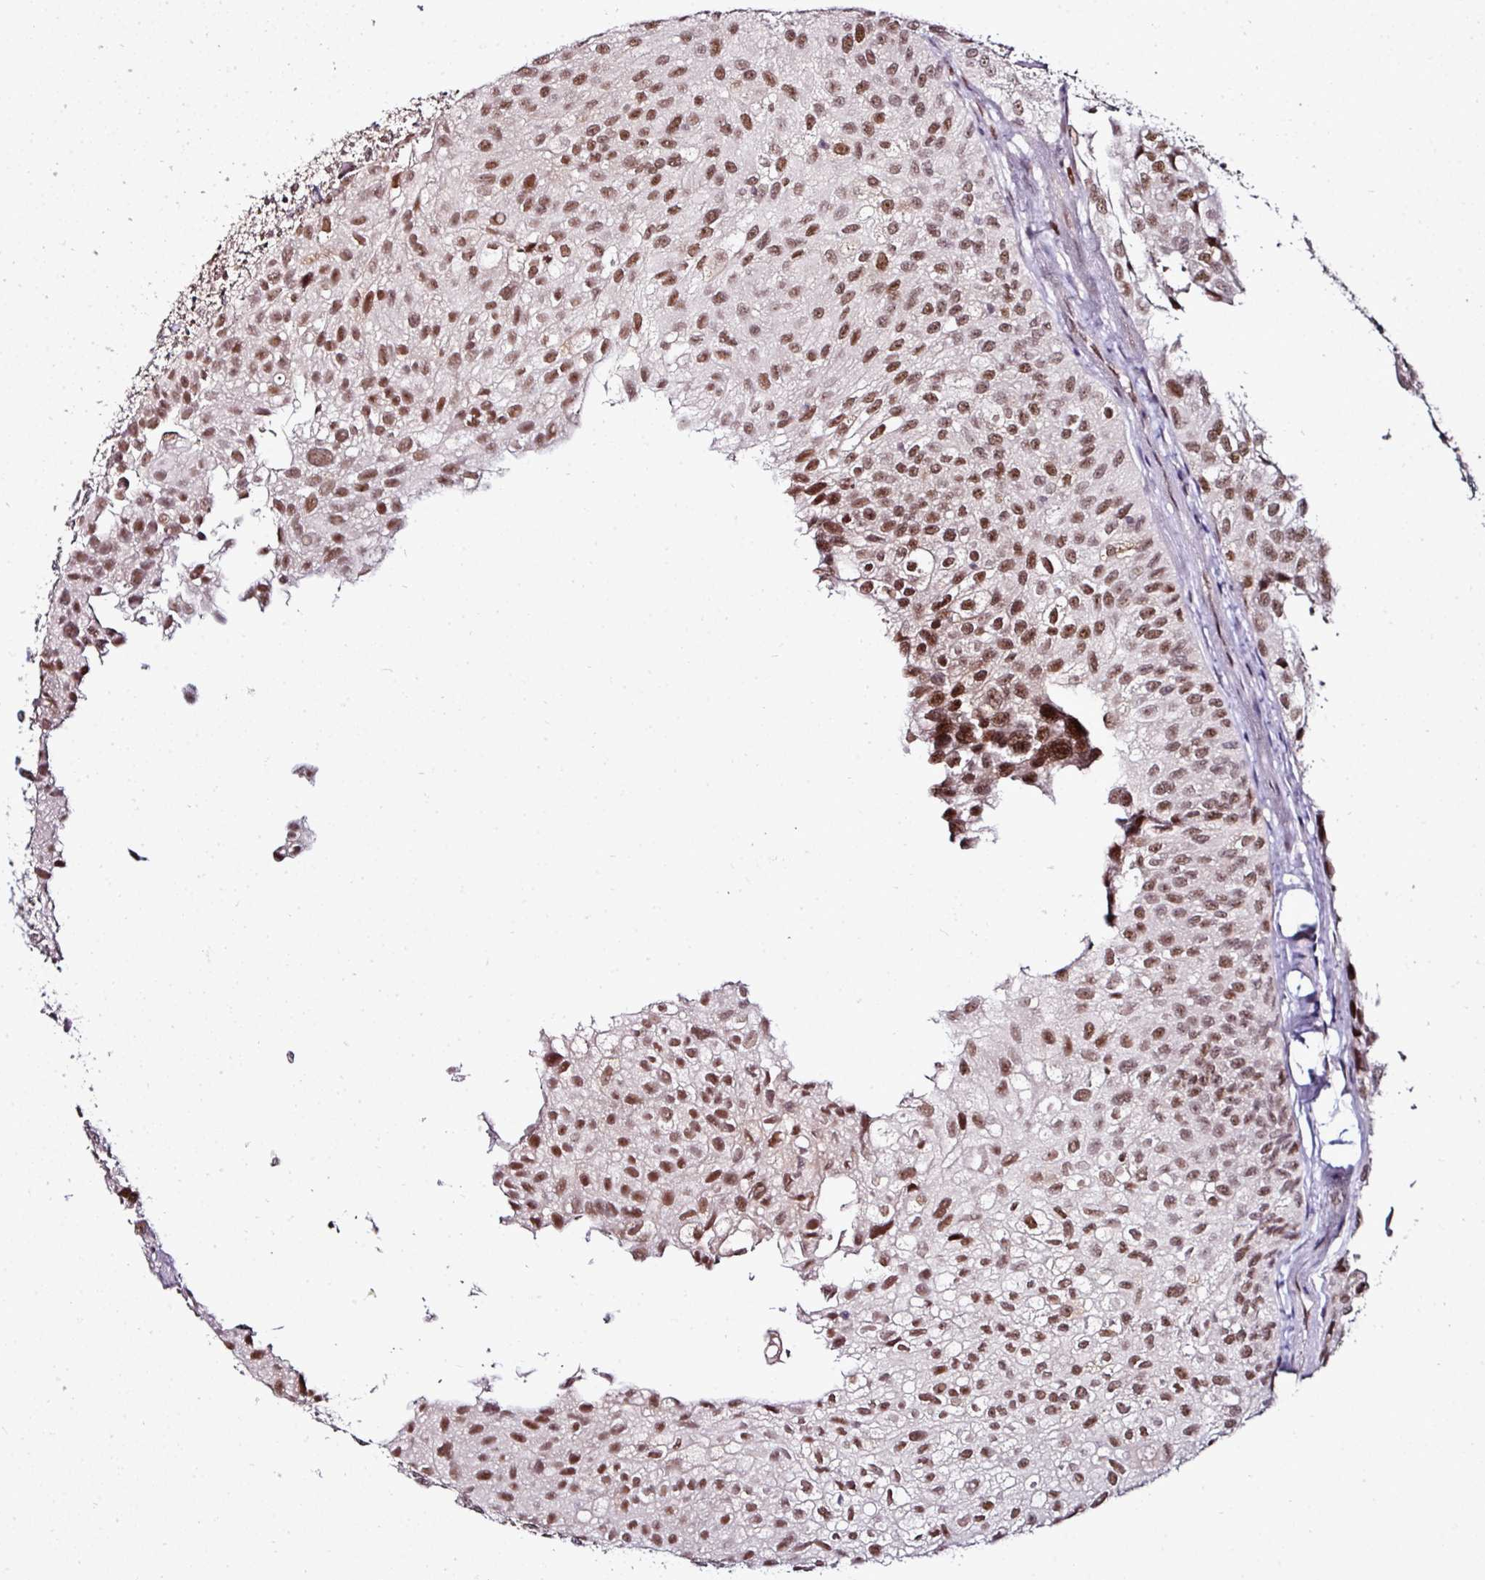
{"staining": {"intensity": "moderate", "quantity": ">75%", "location": "nuclear"}, "tissue": "urothelial cancer", "cell_type": "Tumor cells", "image_type": "cancer", "snomed": [{"axis": "morphology", "description": "Urothelial carcinoma, NOS"}, {"axis": "topography", "description": "Urinary bladder"}], "caption": "Immunohistochemical staining of human transitional cell carcinoma demonstrates medium levels of moderate nuclear protein expression in approximately >75% of tumor cells.", "gene": "KLF16", "patient": {"sex": "male", "age": 87}}